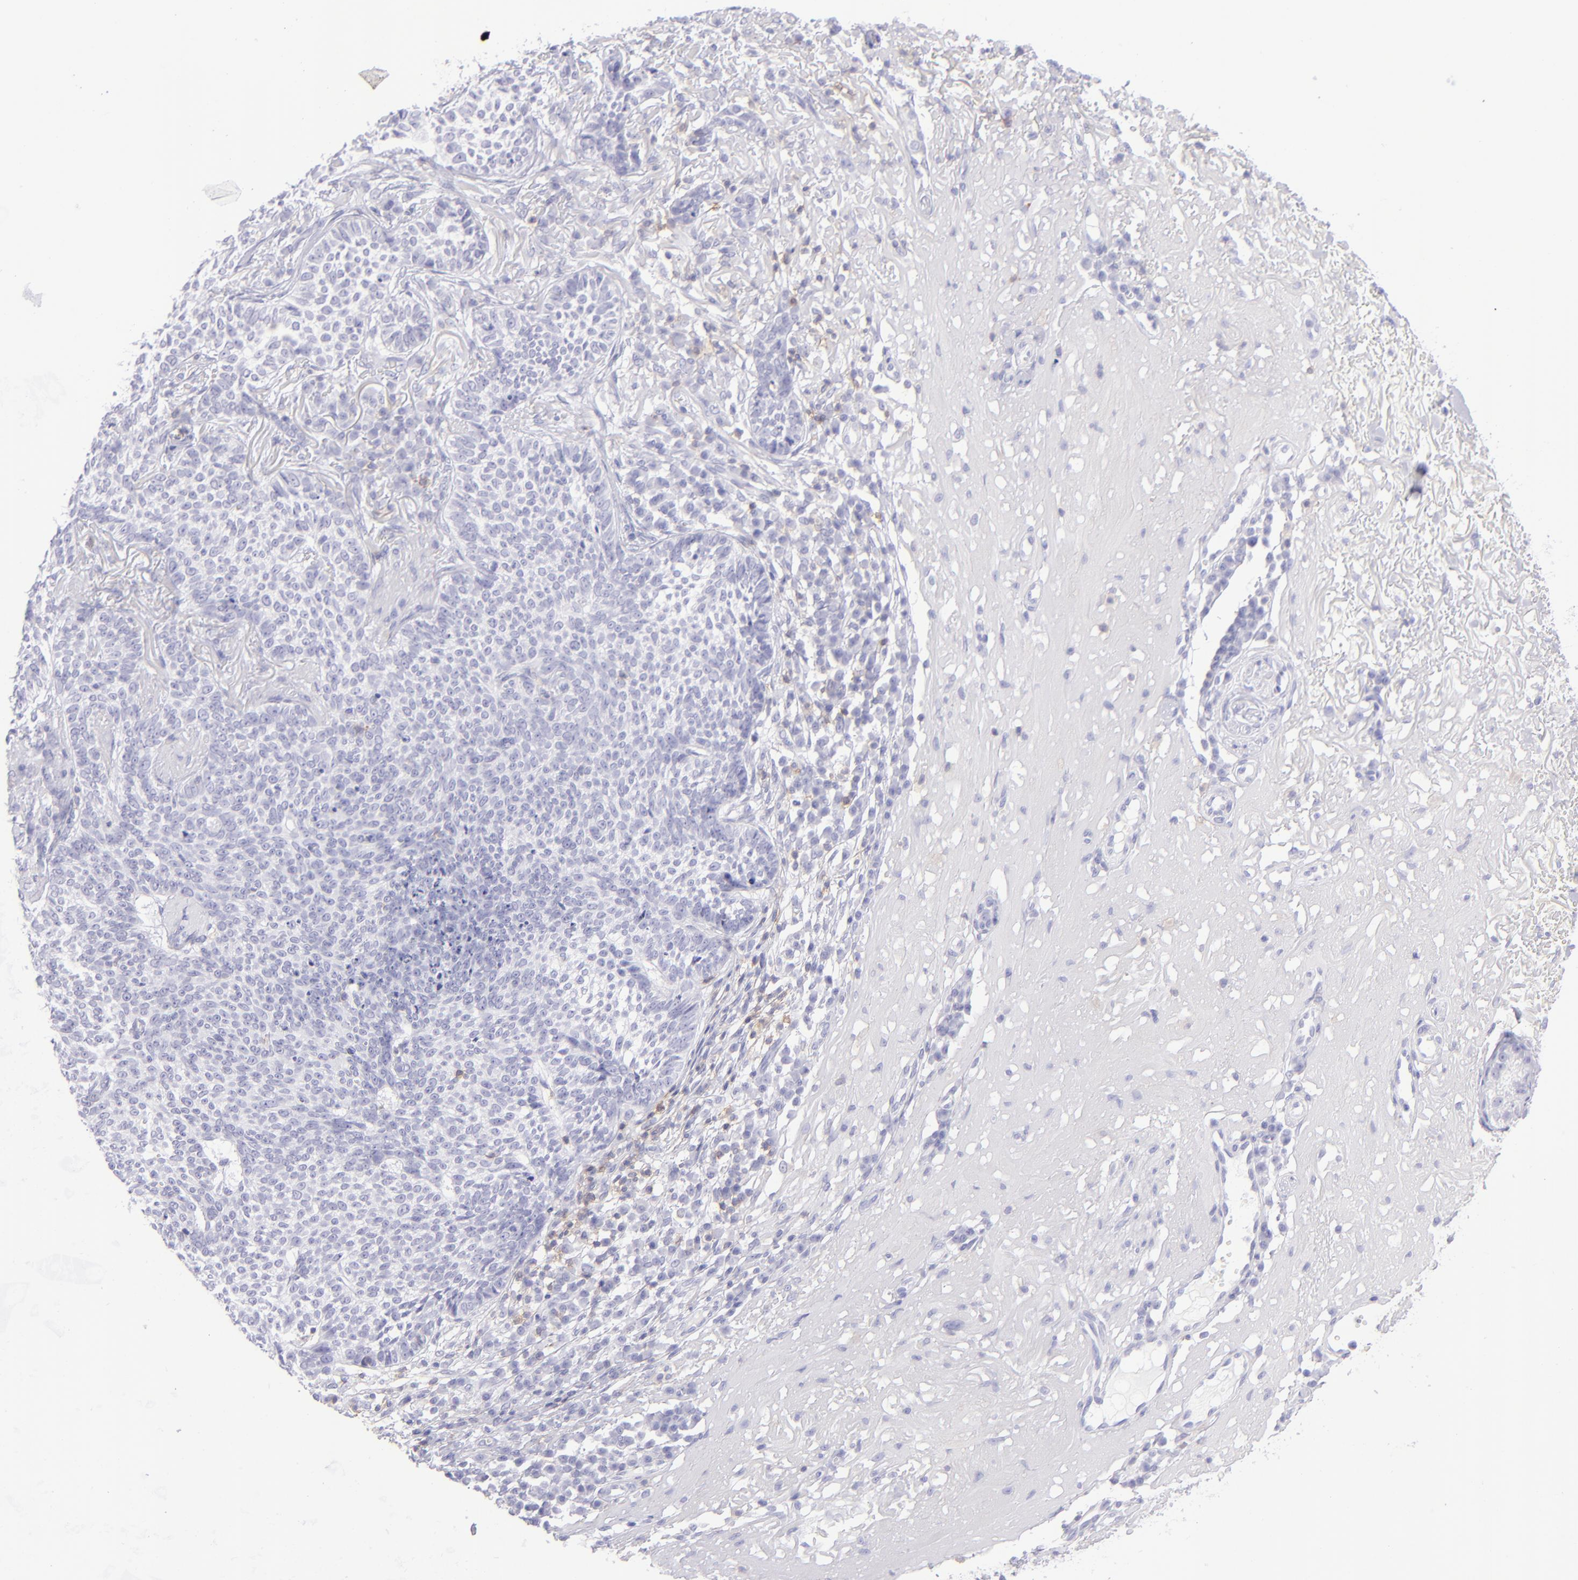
{"staining": {"intensity": "negative", "quantity": "none", "location": "none"}, "tissue": "skin cancer", "cell_type": "Tumor cells", "image_type": "cancer", "snomed": [{"axis": "morphology", "description": "Basal cell carcinoma"}, {"axis": "topography", "description": "Skin"}], "caption": "The IHC histopathology image has no significant positivity in tumor cells of skin cancer (basal cell carcinoma) tissue.", "gene": "CD69", "patient": {"sex": "female", "age": 89}}